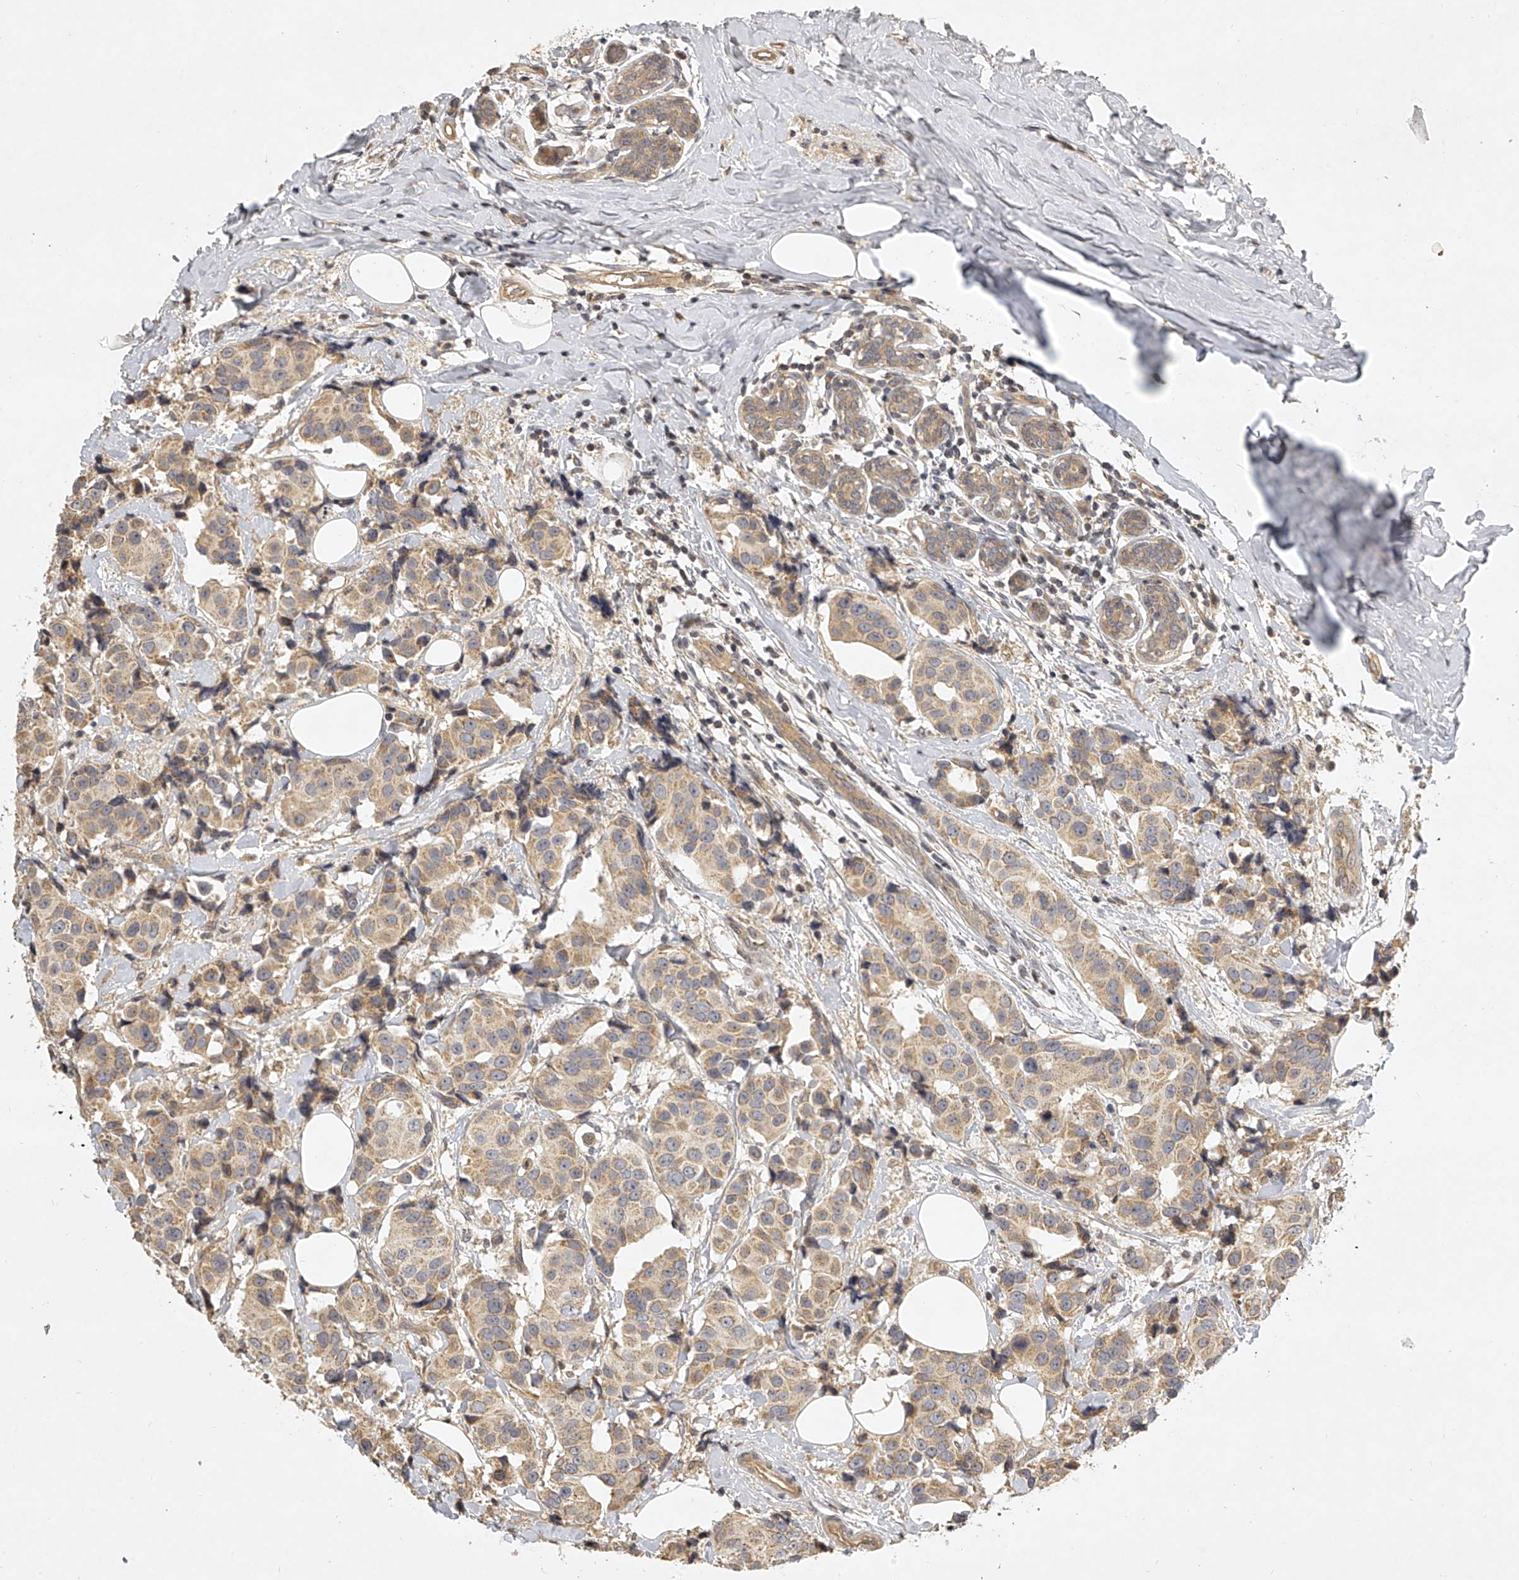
{"staining": {"intensity": "moderate", "quantity": ">75%", "location": "cytoplasmic/membranous"}, "tissue": "breast cancer", "cell_type": "Tumor cells", "image_type": "cancer", "snomed": [{"axis": "morphology", "description": "Normal tissue, NOS"}, {"axis": "morphology", "description": "Duct carcinoma"}, {"axis": "topography", "description": "Breast"}], "caption": "An image of human breast cancer (intraductal carcinoma) stained for a protein demonstrates moderate cytoplasmic/membranous brown staining in tumor cells.", "gene": "NFS1", "patient": {"sex": "female", "age": 39}}